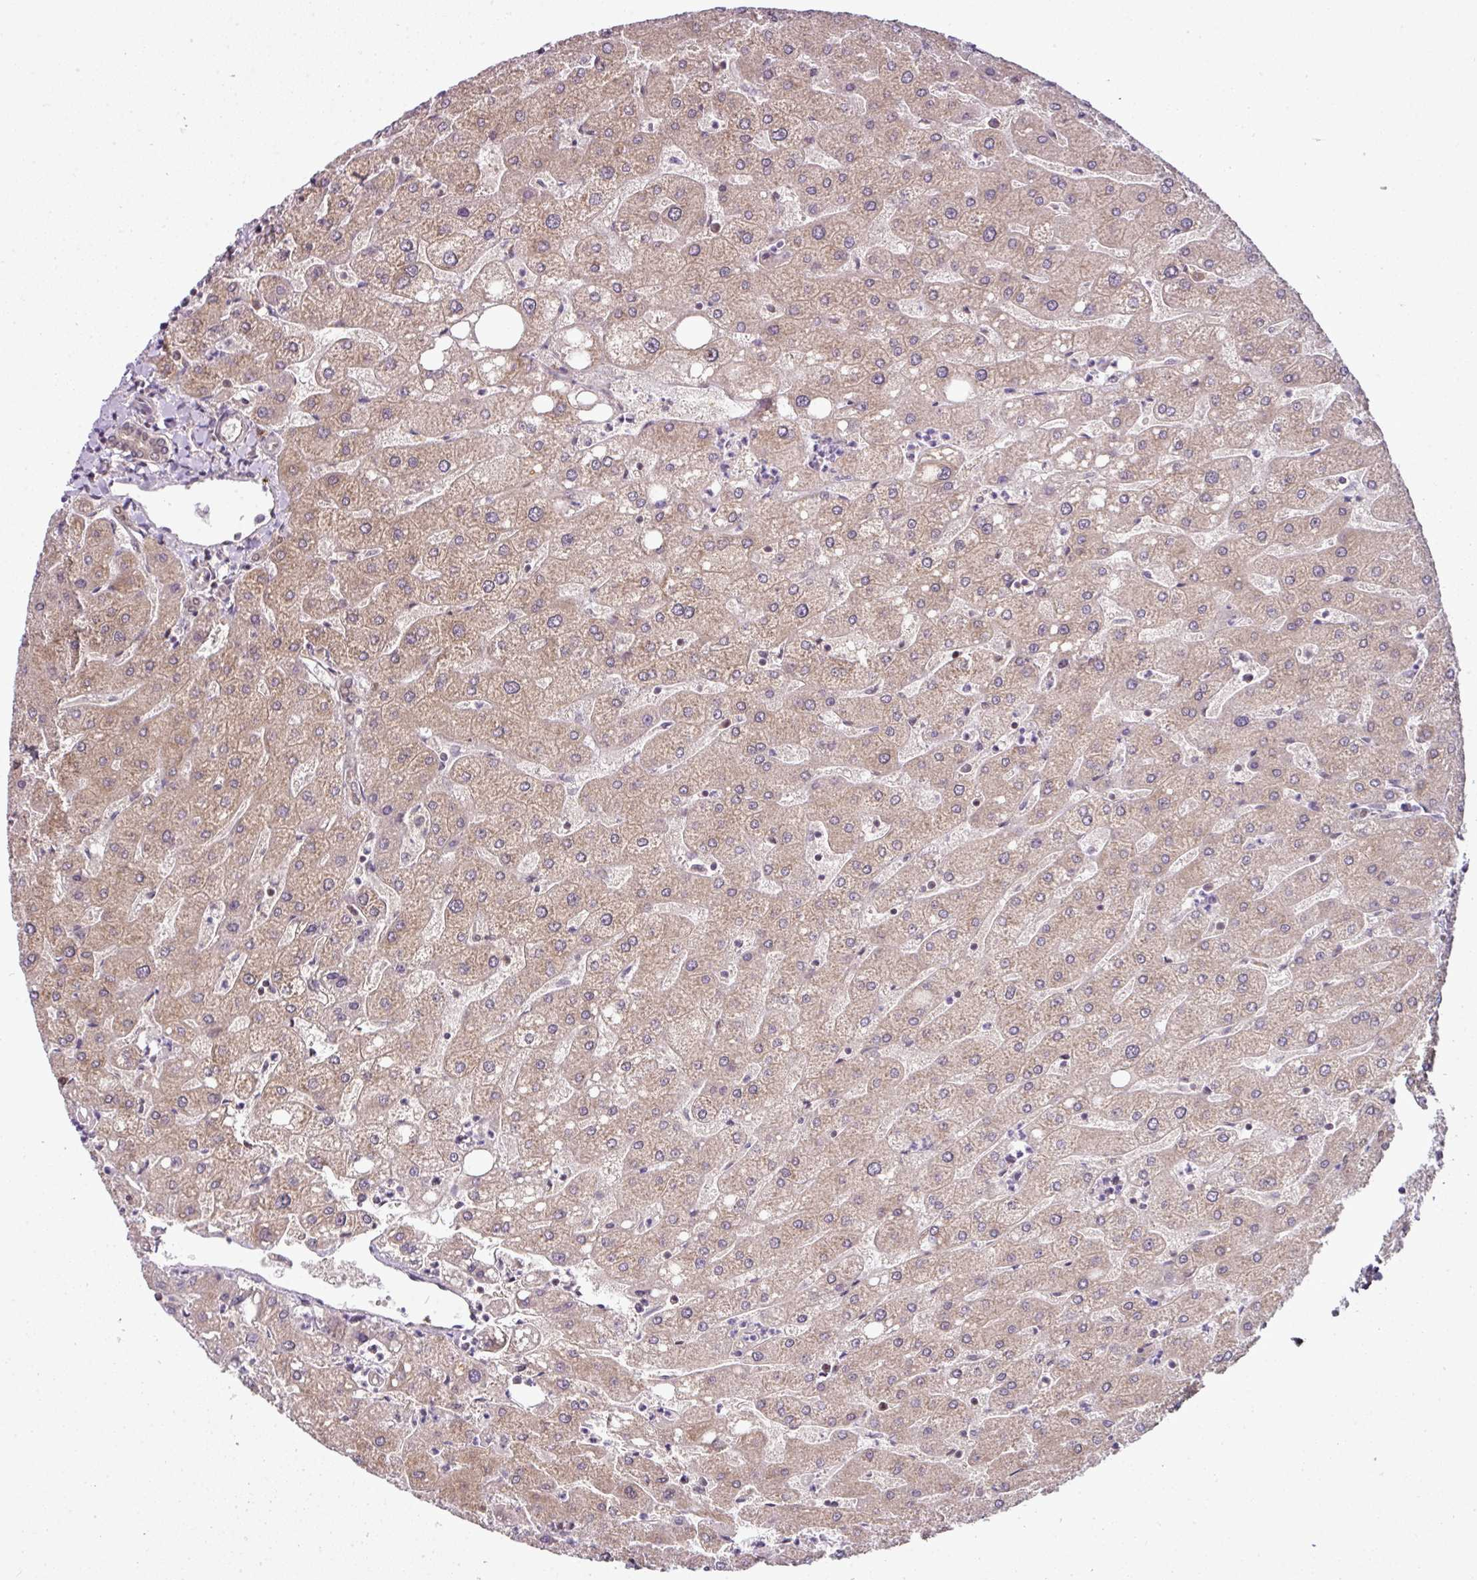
{"staining": {"intensity": "weak", "quantity": ">75%", "location": "cytoplasmic/membranous"}, "tissue": "liver", "cell_type": "Cholangiocytes", "image_type": "normal", "snomed": [{"axis": "morphology", "description": "Normal tissue, NOS"}, {"axis": "topography", "description": "Liver"}], "caption": "DAB (3,3'-diaminobenzidine) immunohistochemical staining of normal human liver shows weak cytoplasmic/membranous protein positivity in approximately >75% of cholangiocytes.", "gene": "RBM14", "patient": {"sex": "male", "age": 67}}